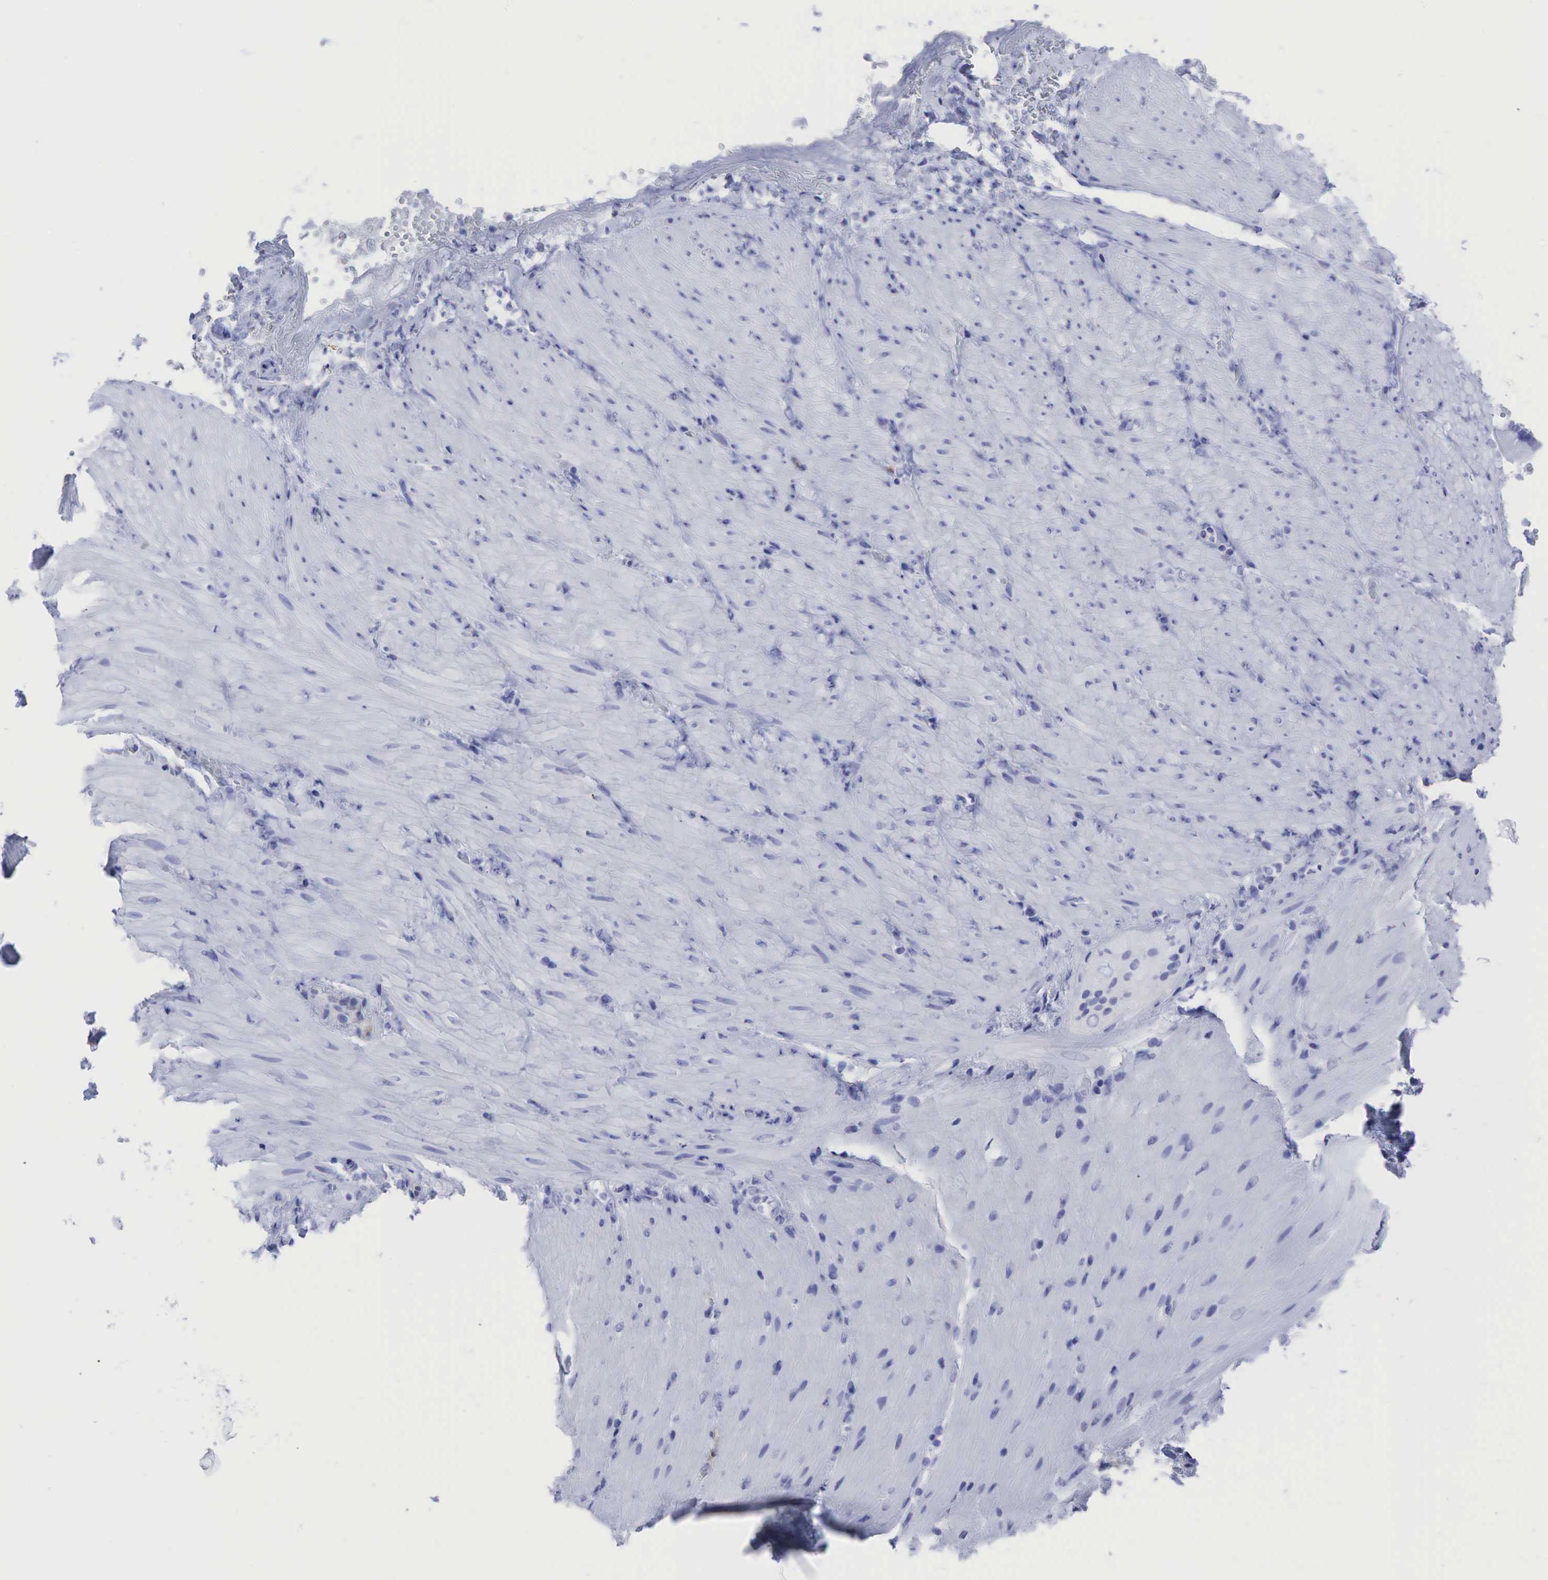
{"staining": {"intensity": "negative", "quantity": "none", "location": "none"}, "tissue": "smooth muscle", "cell_type": "Smooth muscle cells", "image_type": "normal", "snomed": [{"axis": "morphology", "description": "Normal tissue, NOS"}, {"axis": "topography", "description": "Duodenum"}], "caption": "DAB immunohistochemical staining of unremarkable human smooth muscle demonstrates no significant expression in smooth muscle cells.", "gene": "TNFRSF8", "patient": {"sex": "male", "age": 63}}